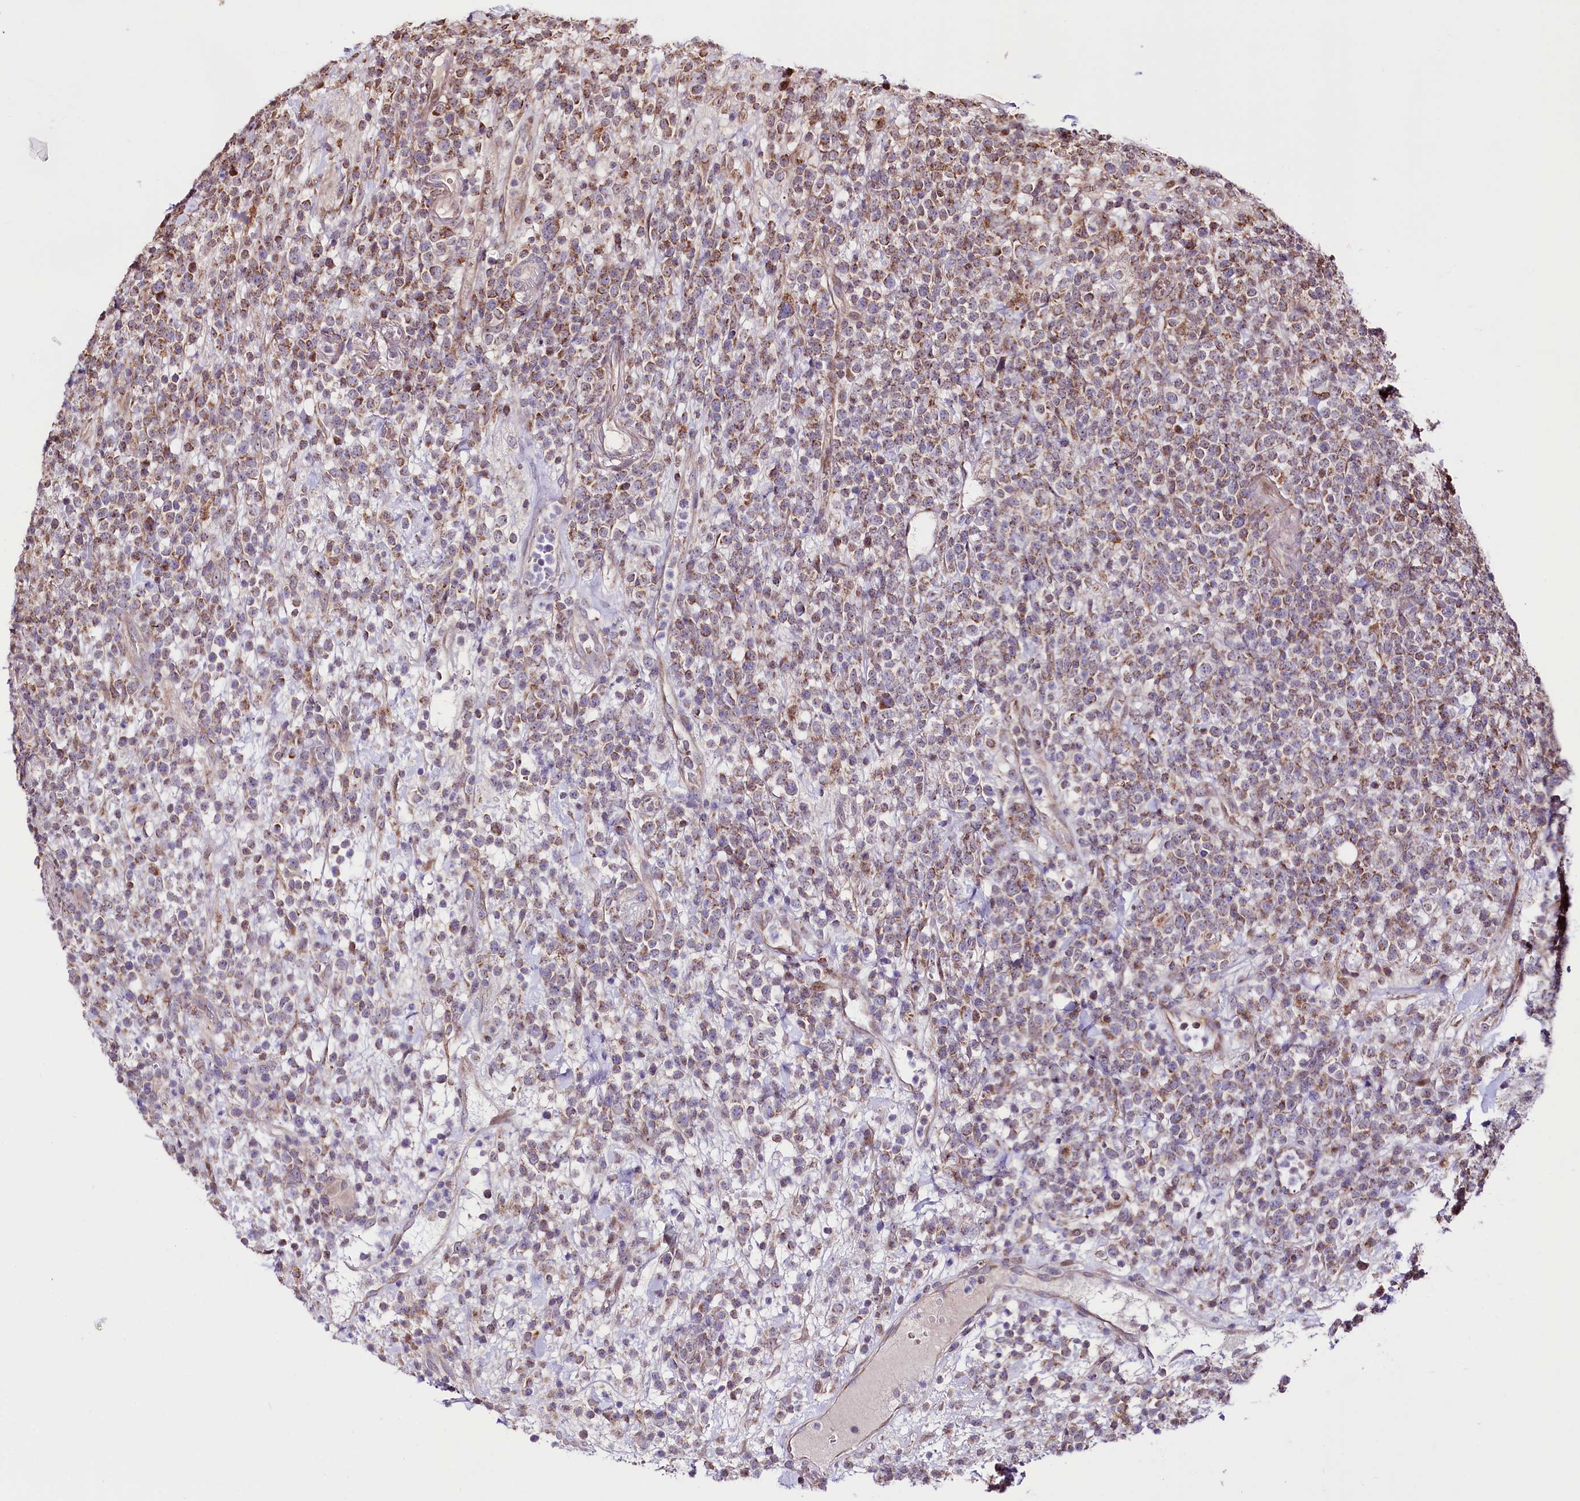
{"staining": {"intensity": "moderate", "quantity": "<25%", "location": "cytoplasmic/membranous"}, "tissue": "lymphoma", "cell_type": "Tumor cells", "image_type": "cancer", "snomed": [{"axis": "morphology", "description": "Malignant lymphoma, non-Hodgkin's type, High grade"}, {"axis": "topography", "description": "Colon"}], "caption": "High-grade malignant lymphoma, non-Hodgkin's type stained with DAB immunohistochemistry (IHC) demonstrates low levels of moderate cytoplasmic/membranous expression in about <25% of tumor cells. The staining was performed using DAB (3,3'-diaminobenzidine), with brown indicating positive protein expression. Nuclei are stained blue with hematoxylin.", "gene": "ST7", "patient": {"sex": "female", "age": 53}}